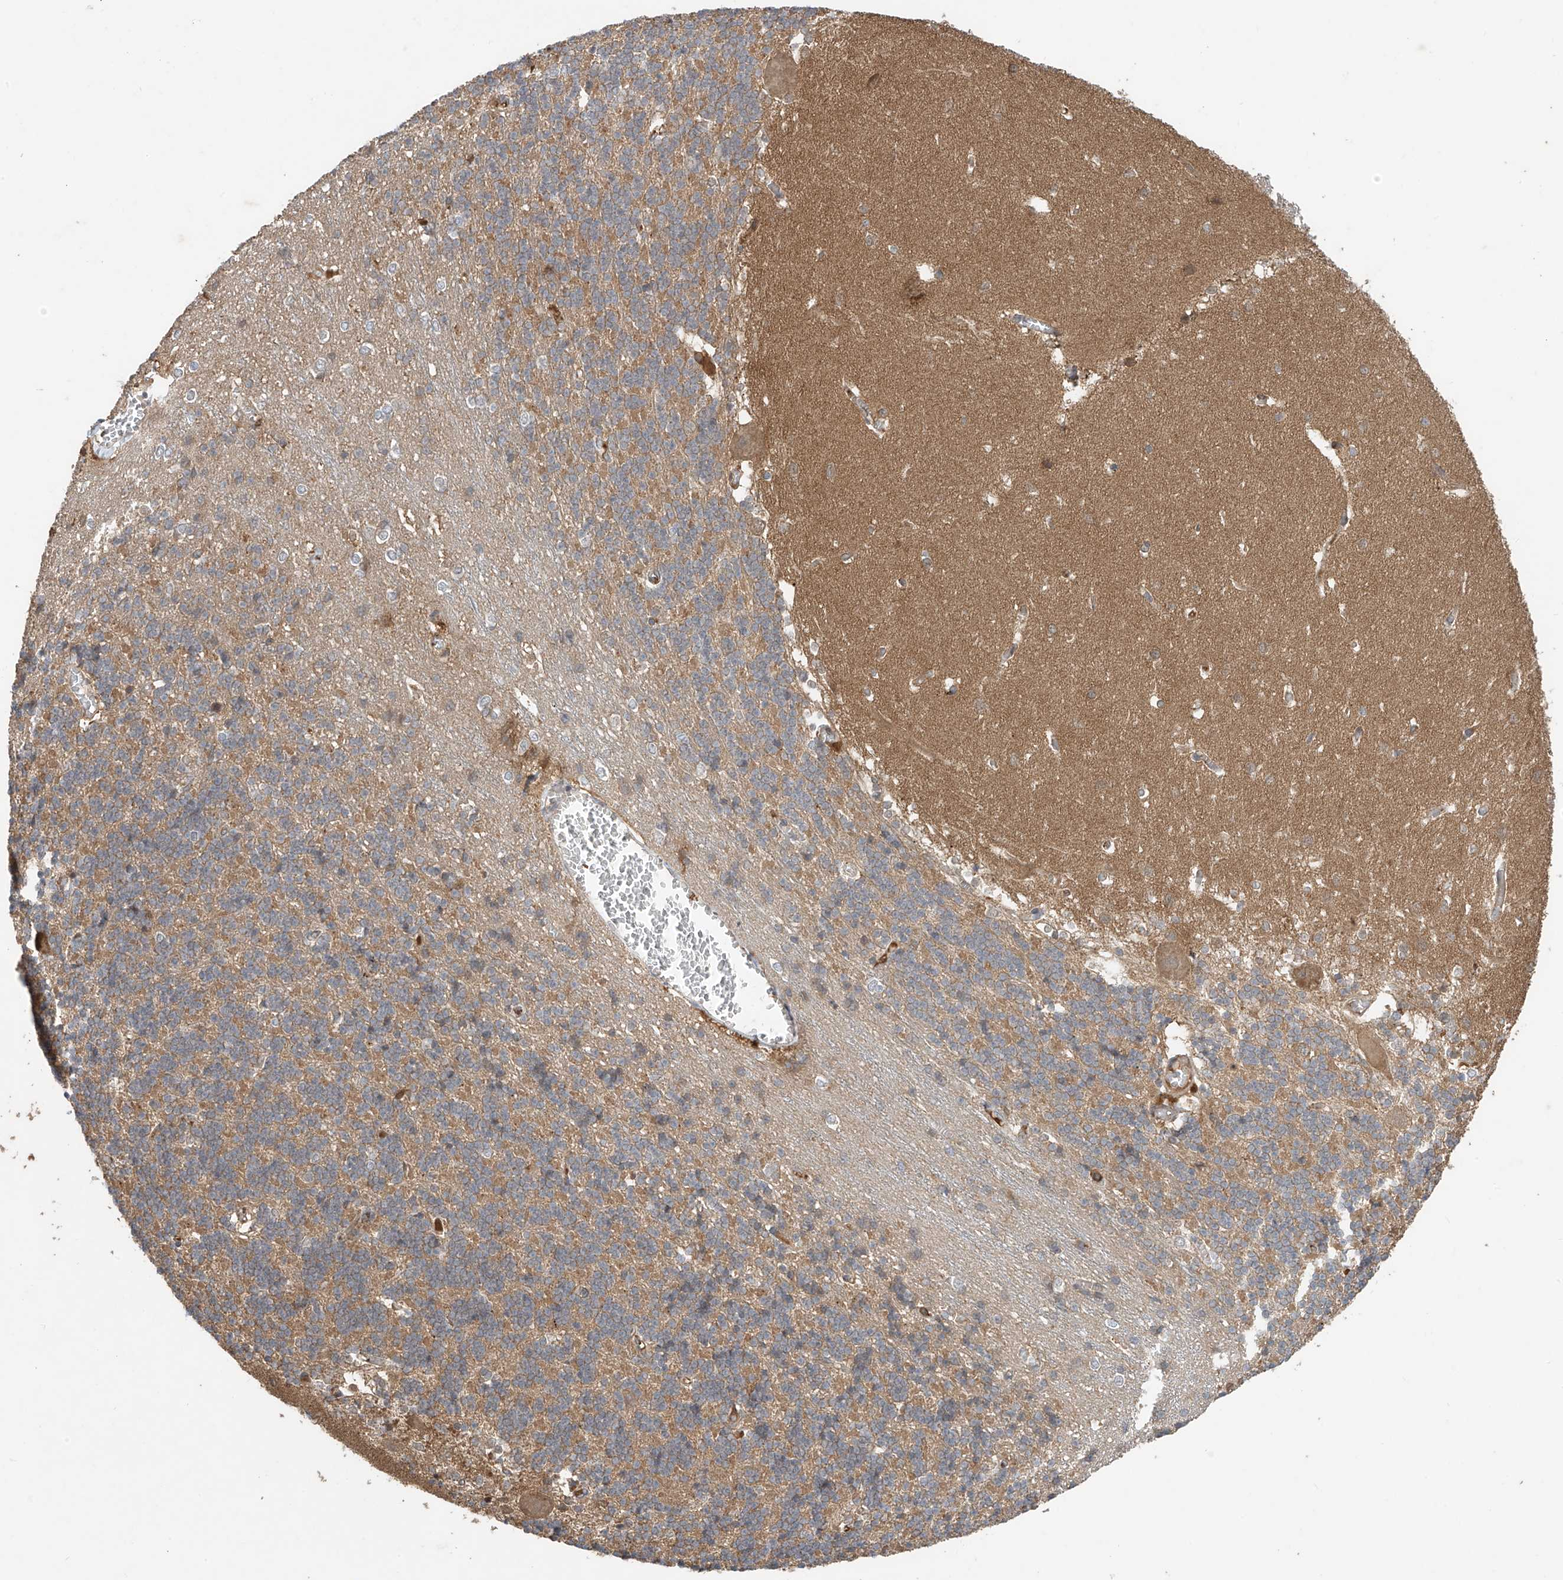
{"staining": {"intensity": "moderate", "quantity": "25%-75%", "location": "cytoplasmic/membranous"}, "tissue": "cerebellum", "cell_type": "Cells in granular layer", "image_type": "normal", "snomed": [{"axis": "morphology", "description": "Normal tissue, NOS"}, {"axis": "topography", "description": "Cerebellum"}], "caption": "A brown stain shows moderate cytoplasmic/membranous staining of a protein in cells in granular layer of unremarkable cerebellum. Using DAB (brown) and hematoxylin (blue) stains, captured at high magnification using brightfield microscopy.", "gene": "CACNA2D4", "patient": {"sex": "male", "age": 37}}